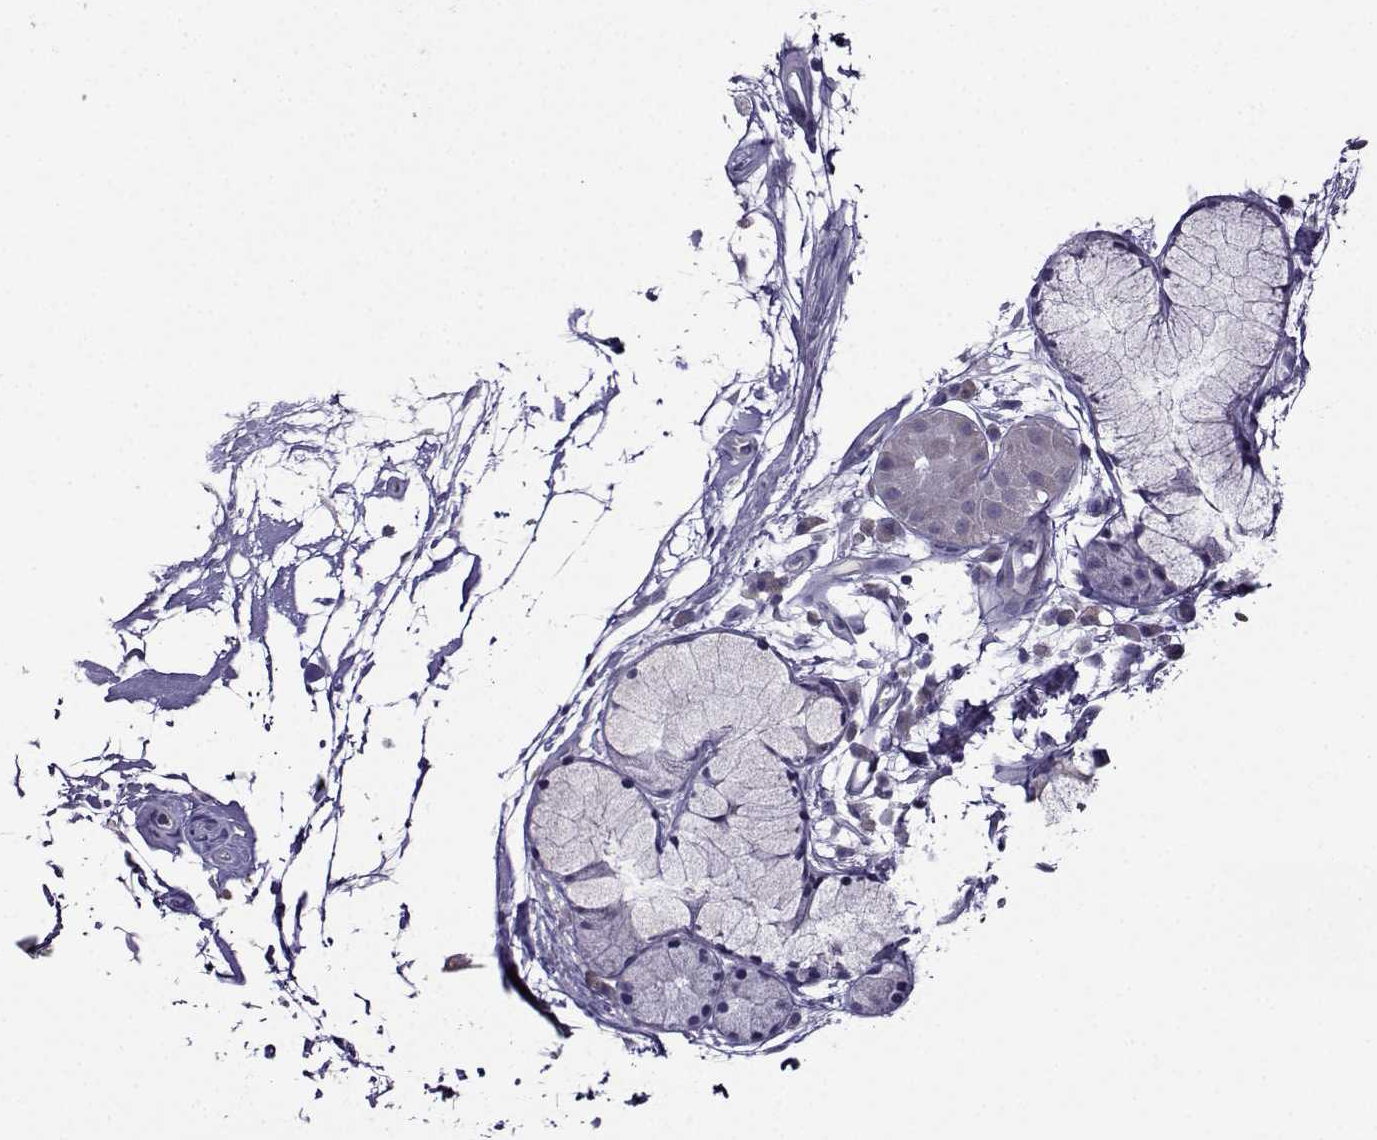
{"staining": {"intensity": "negative", "quantity": "none", "location": "none"}, "tissue": "soft tissue", "cell_type": "Chondrocytes", "image_type": "normal", "snomed": [{"axis": "morphology", "description": "Normal tissue, NOS"}, {"axis": "morphology", "description": "Squamous cell carcinoma, NOS"}, {"axis": "topography", "description": "Cartilage tissue"}, {"axis": "topography", "description": "Lung"}], "caption": "This is an immunohistochemistry histopathology image of benign human soft tissue. There is no expression in chondrocytes.", "gene": "CRYBB1", "patient": {"sex": "male", "age": 66}}